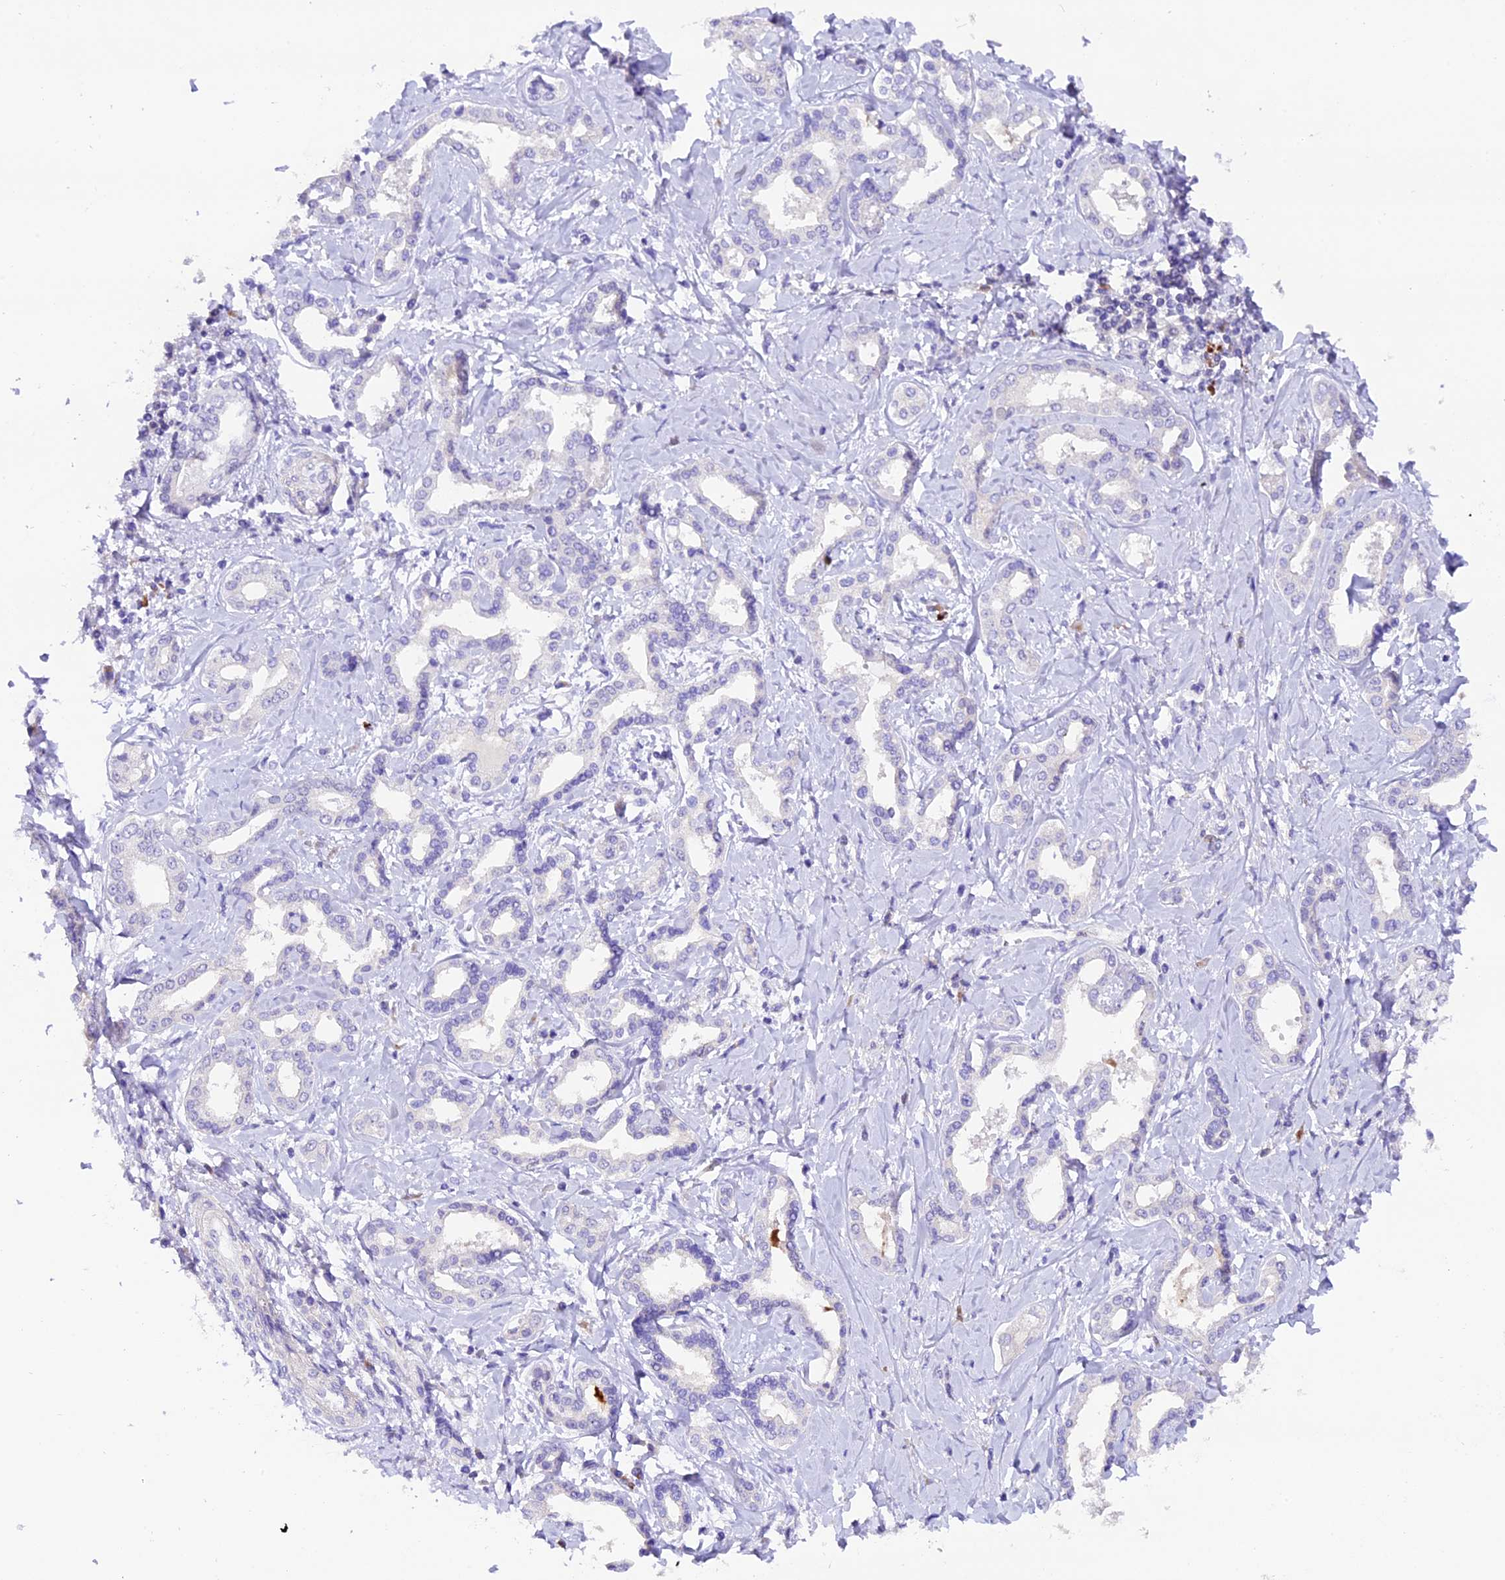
{"staining": {"intensity": "negative", "quantity": "none", "location": "none"}, "tissue": "liver cancer", "cell_type": "Tumor cells", "image_type": "cancer", "snomed": [{"axis": "morphology", "description": "Cholangiocarcinoma"}, {"axis": "topography", "description": "Liver"}], "caption": "The image demonstrates no staining of tumor cells in liver cancer (cholangiocarcinoma).", "gene": "MEX3B", "patient": {"sex": "female", "age": 77}}